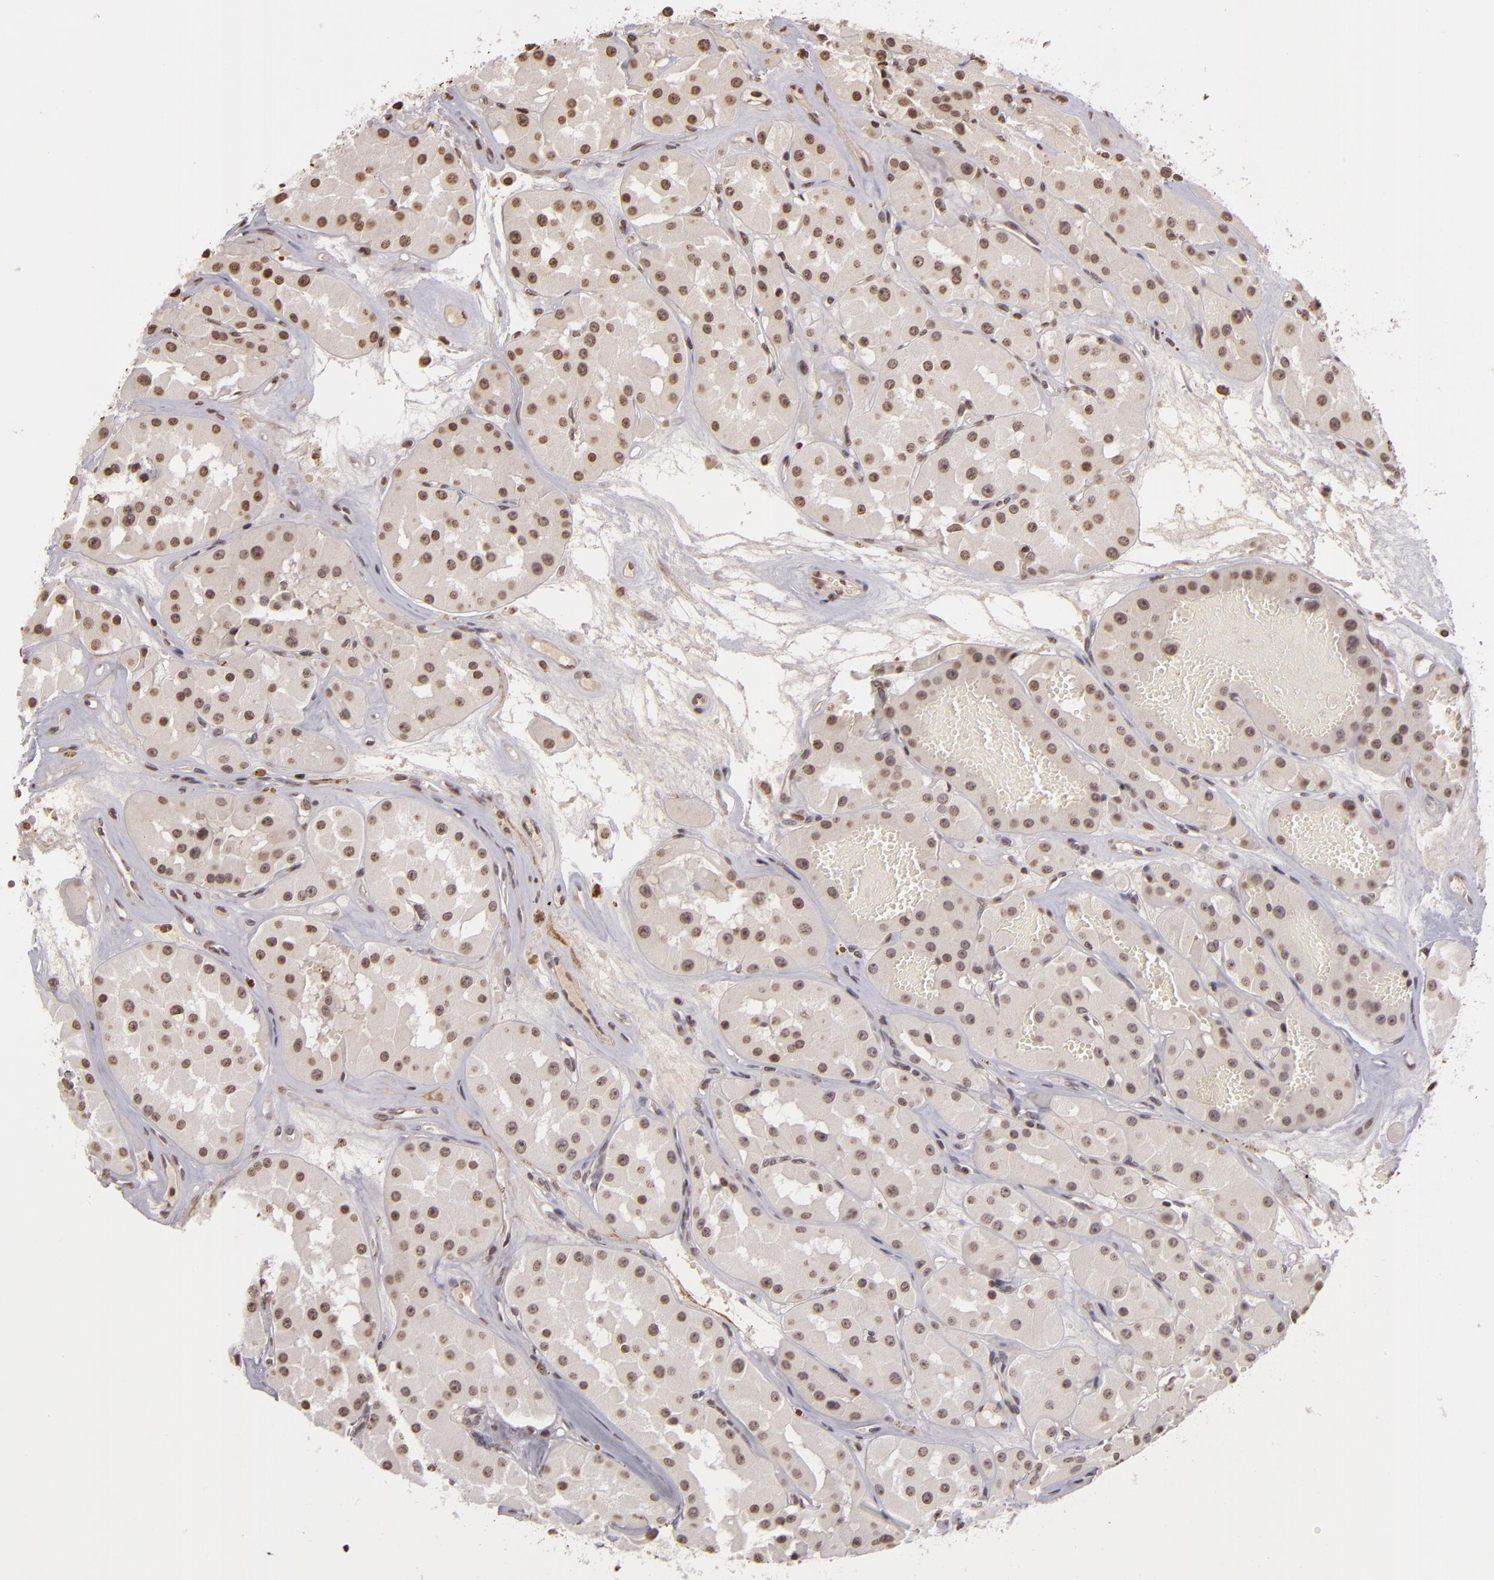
{"staining": {"intensity": "moderate", "quantity": ">75%", "location": "nuclear"}, "tissue": "renal cancer", "cell_type": "Tumor cells", "image_type": "cancer", "snomed": [{"axis": "morphology", "description": "Adenocarcinoma, uncertain malignant potential"}, {"axis": "topography", "description": "Kidney"}], "caption": "A histopathology image of adenocarcinoma,  uncertain malignant potential (renal) stained for a protein exhibits moderate nuclear brown staining in tumor cells. The protein is shown in brown color, while the nuclei are stained blue.", "gene": "THRB", "patient": {"sex": "male", "age": 63}}